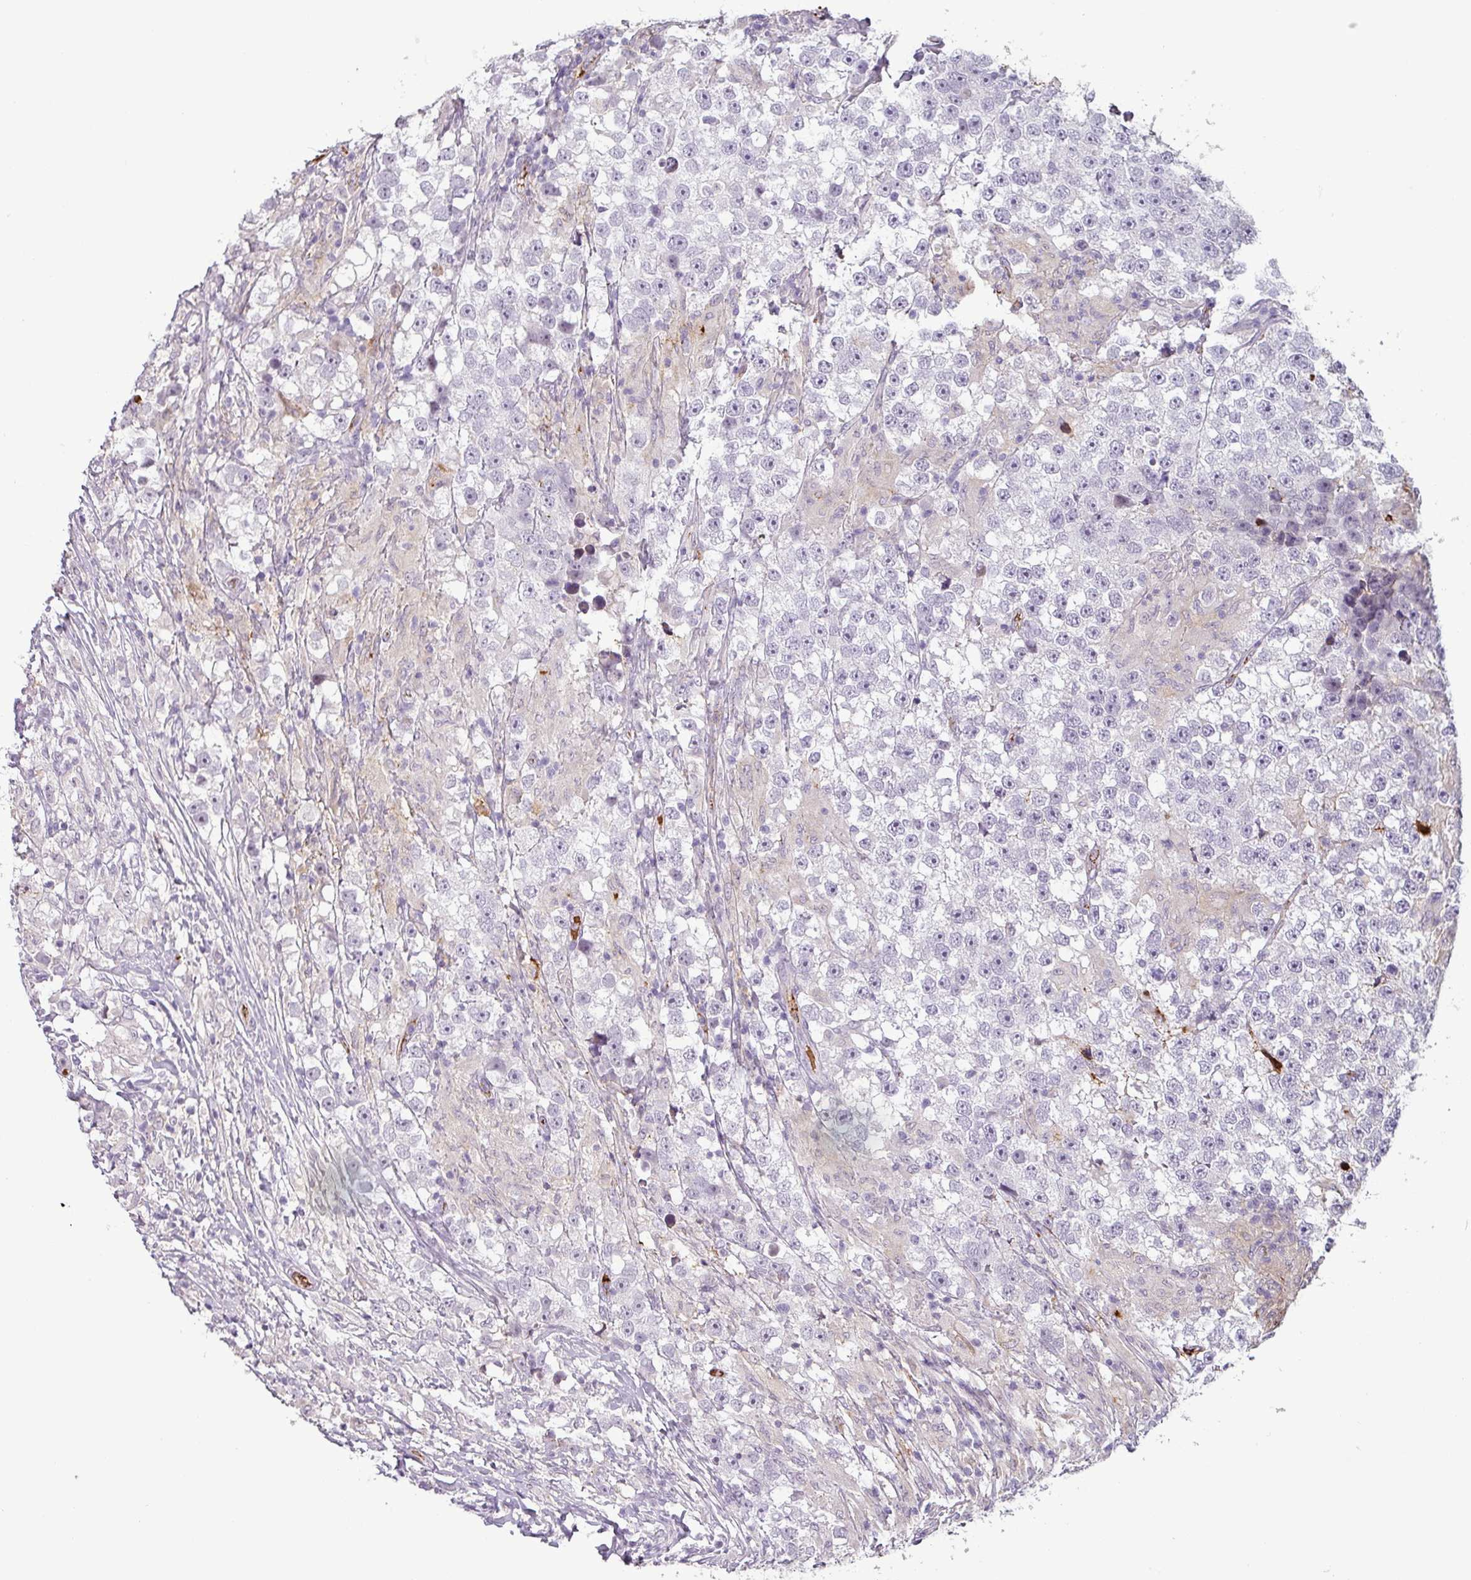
{"staining": {"intensity": "negative", "quantity": "none", "location": "none"}, "tissue": "testis cancer", "cell_type": "Tumor cells", "image_type": "cancer", "snomed": [{"axis": "morphology", "description": "Seminoma, NOS"}, {"axis": "topography", "description": "Testis"}], "caption": "This is an immunohistochemistry (IHC) micrograph of seminoma (testis). There is no expression in tumor cells.", "gene": "APOC1", "patient": {"sex": "male", "age": 46}}